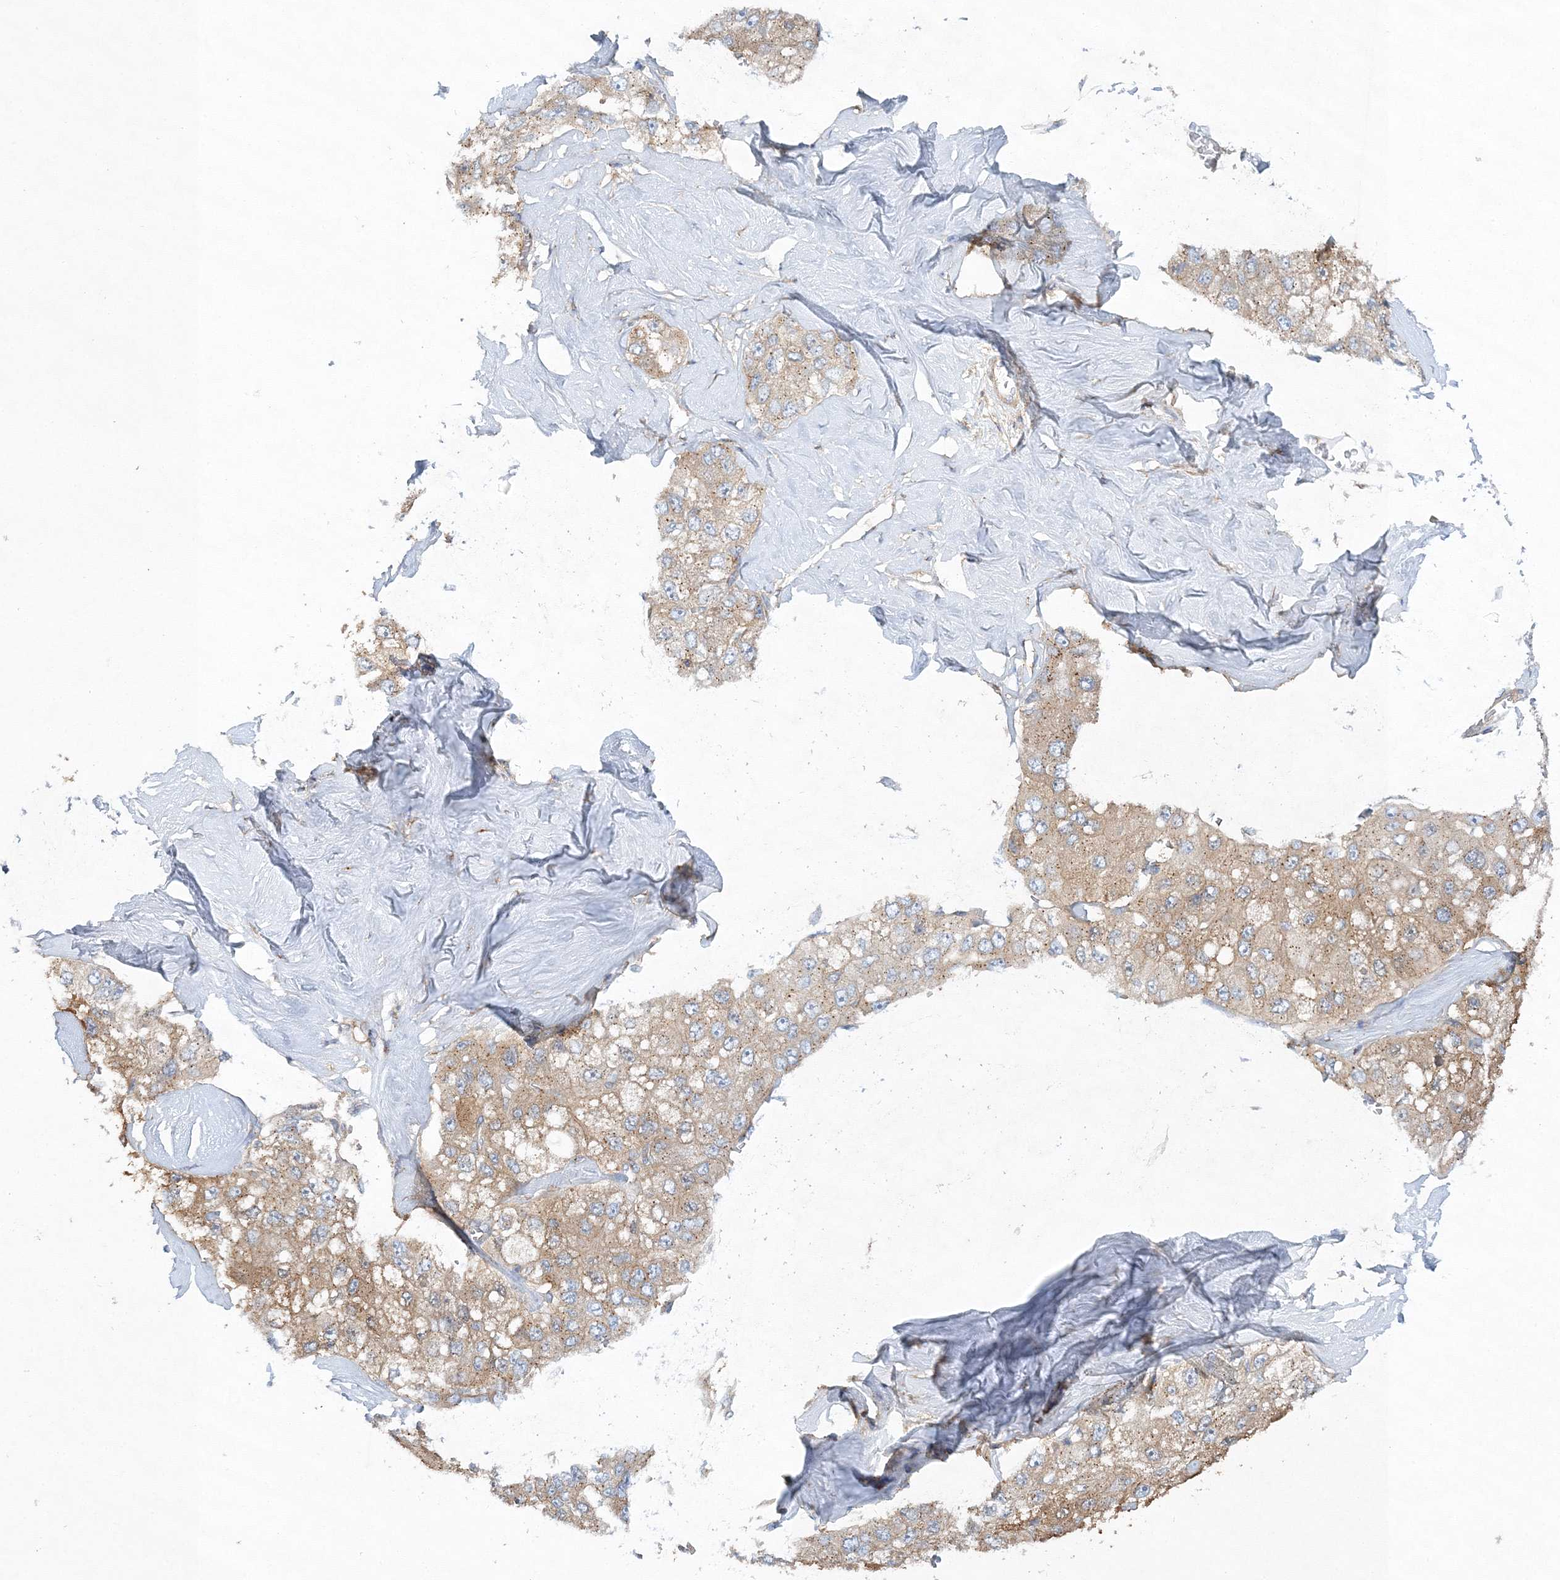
{"staining": {"intensity": "moderate", "quantity": ">75%", "location": "cytoplasmic/membranous"}, "tissue": "liver cancer", "cell_type": "Tumor cells", "image_type": "cancer", "snomed": [{"axis": "morphology", "description": "Carcinoma, Hepatocellular, NOS"}, {"axis": "topography", "description": "Liver"}], "caption": "The immunohistochemical stain labels moderate cytoplasmic/membranous positivity in tumor cells of liver cancer (hepatocellular carcinoma) tissue.", "gene": "SEC23IP", "patient": {"sex": "male", "age": 80}}